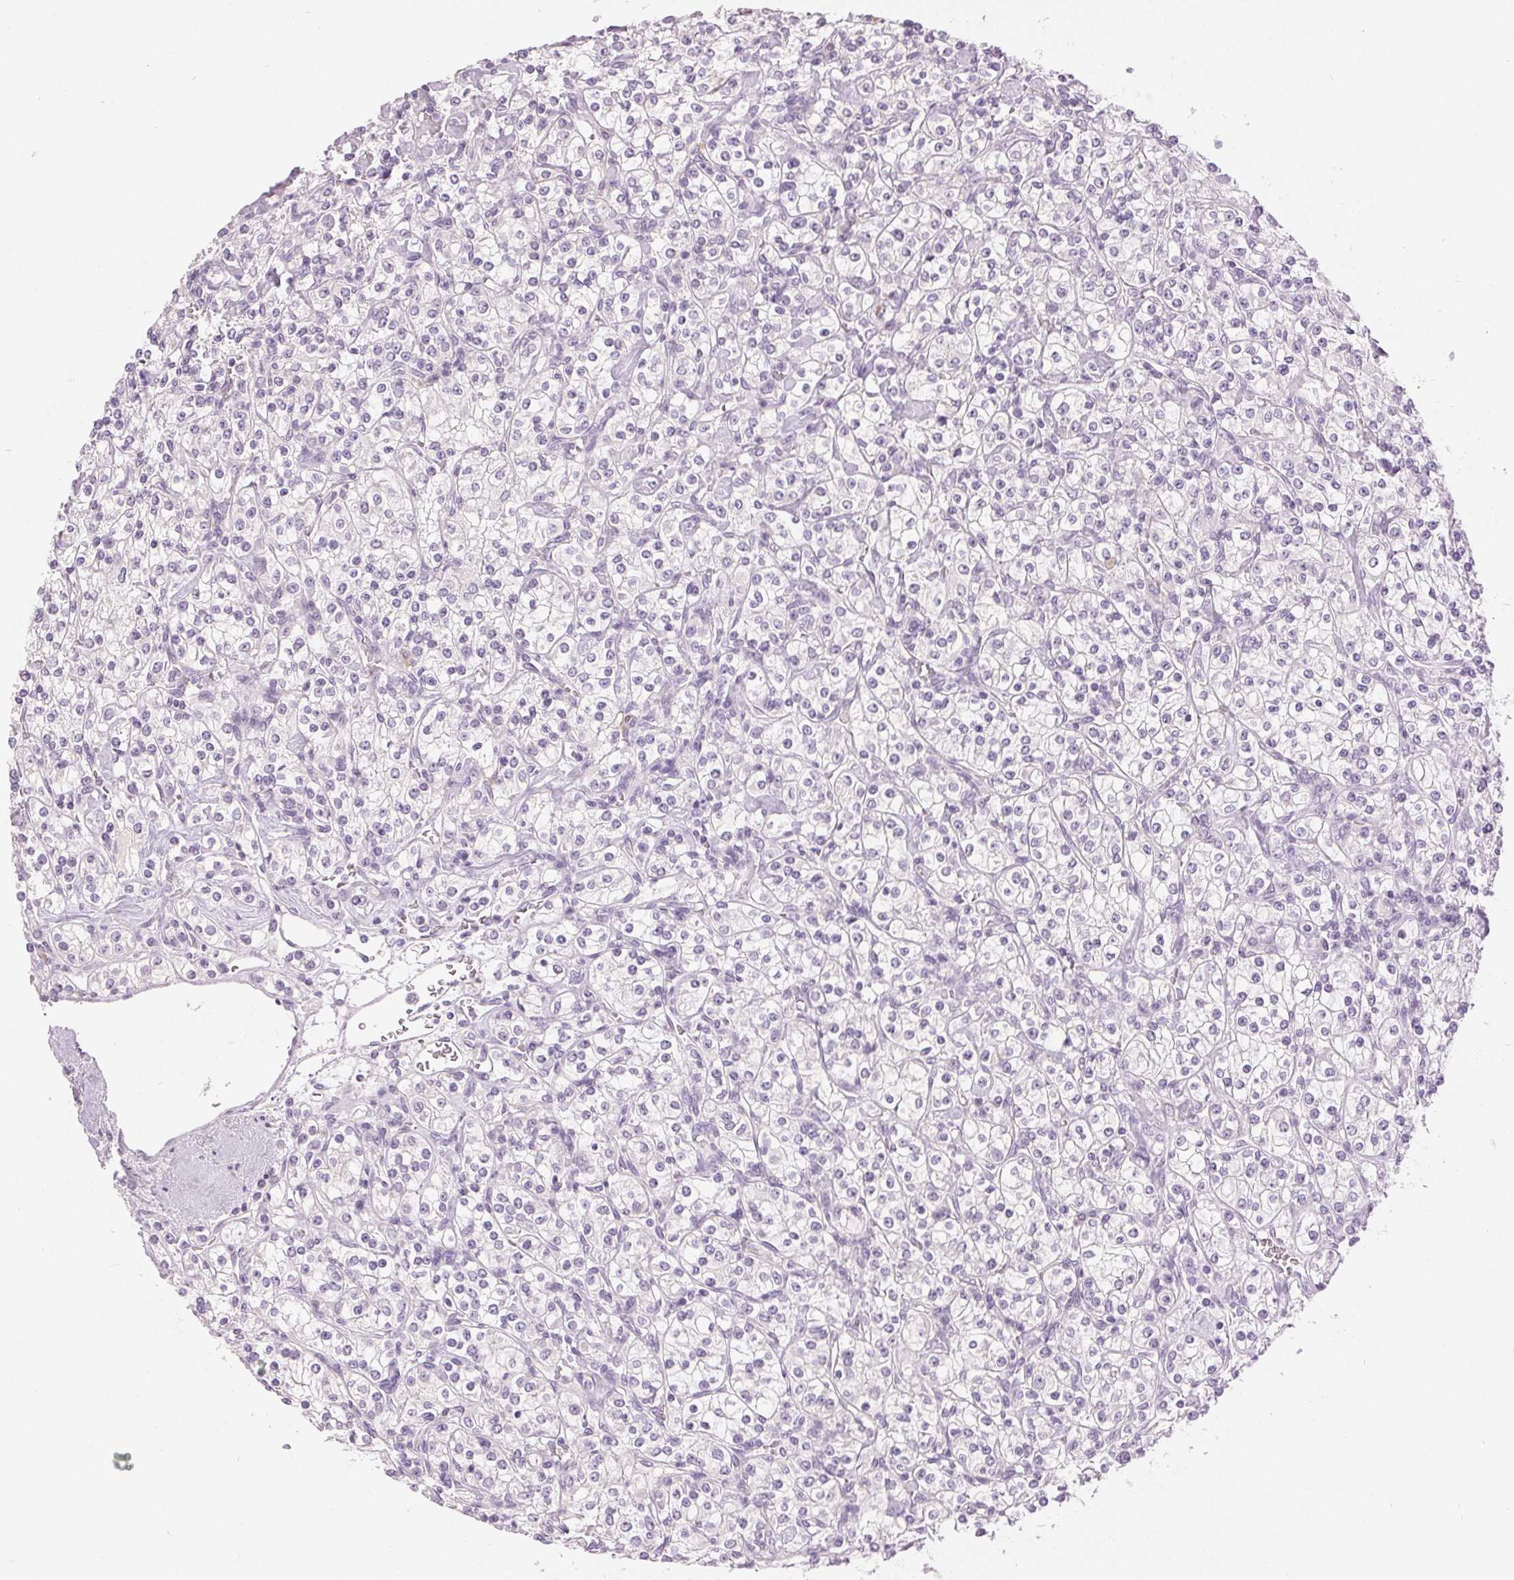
{"staining": {"intensity": "negative", "quantity": "none", "location": "none"}, "tissue": "renal cancer", "cell_type": "Tumor cells", "image_type": "cancer", "snomed": [{"axis": "morphology", "description": "Adenocarcinoma, NOS"}, {"axis": "topography", "description": "Kidney"}], "caption": "IHC histopathology image of neoplastic tissue: renal cancer (adenocarcinoma) stained with DAB shows no significant protein positivity in tumor cells. (DAB (3,3'-diaminobenzidine) immunohistochemistry (IHC) with hematoxylin counter stain).", "gene": "DSG3", "patient": {"sex": "male", "age": 77}}